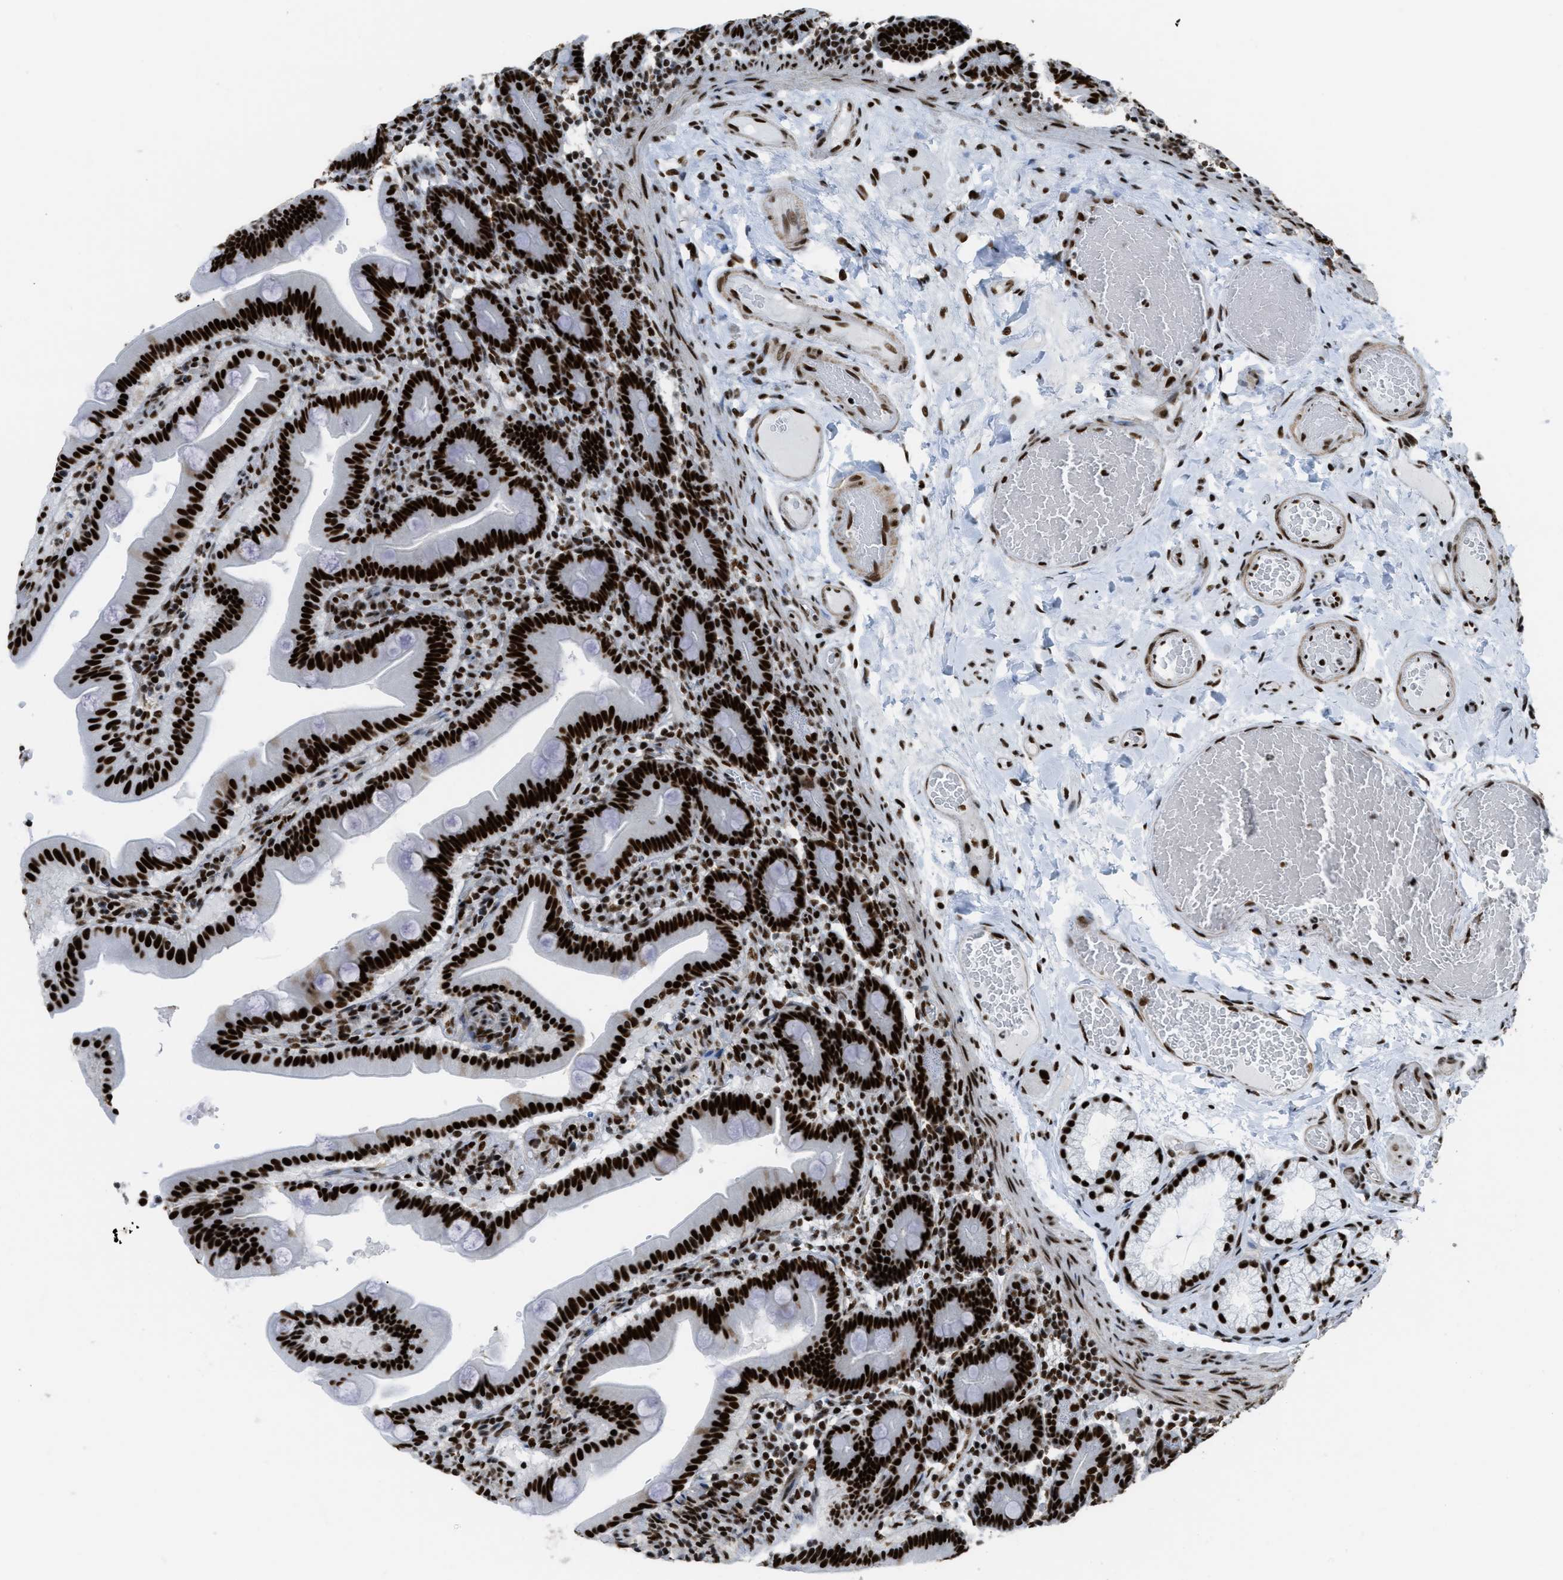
{"staining": {"intensity": "strong", "quantity": ">75%", "location": "nuclear"}, "tissue": "duodenum", "cell_type": "Glandular cells", "image_type": "normal", "snomed": [{"axis": "morphology", "description": "Normal tissue, NOS"}, {"axis": "topography", "description": "Duodenum"}], "caption": "Duodenum stained with a brown dye demonstrates strong nuclear positive expression in about >75% of glandular cells.", "gene": "ZNF207", "patient": {"sex": "male", "age": 54}}